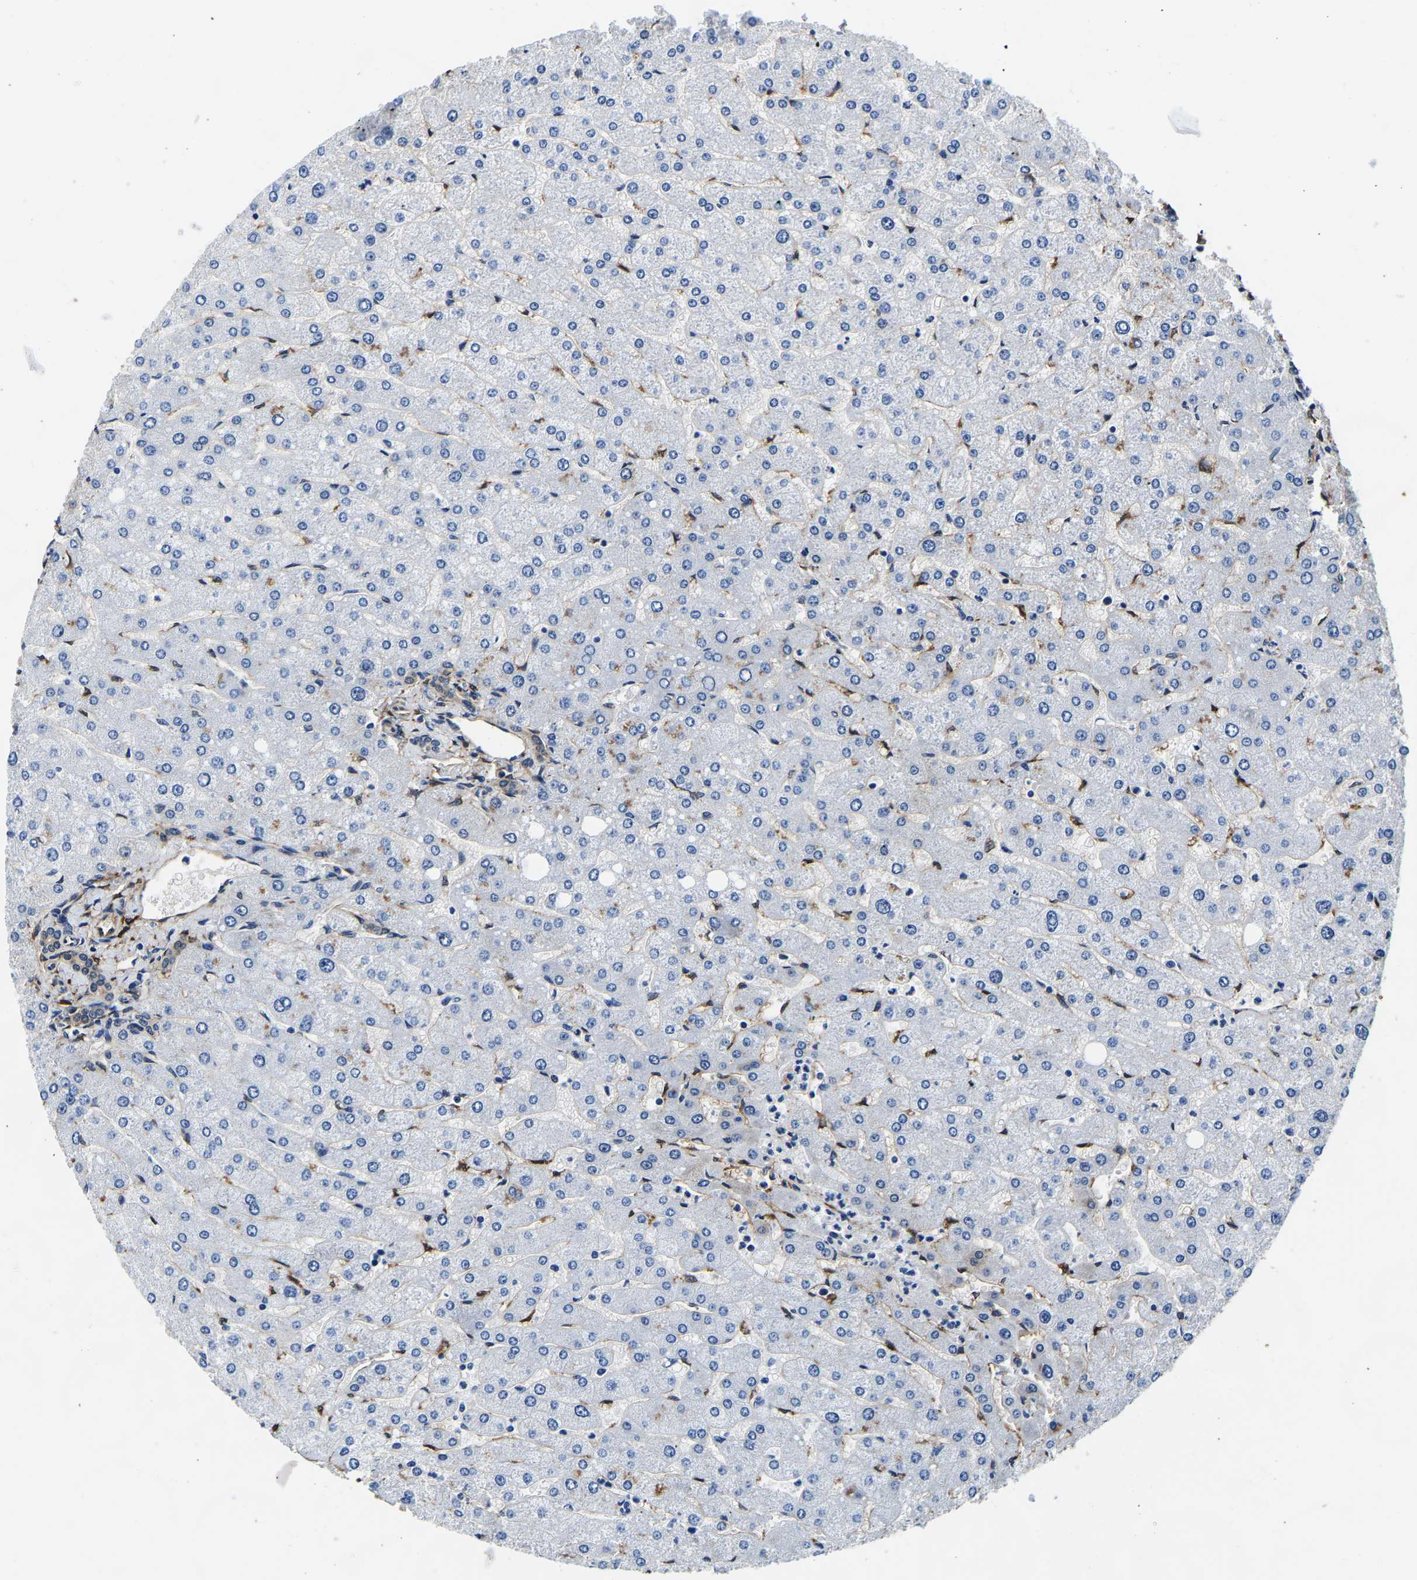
{"staining": {"intensity": "negative", "quantity": "none", "location": "none"}, "tissue": "liver", "cell_type": "Cholangiocytes", "image_type": "normal", "snomed": [{"axis": "morphology", "description": "Normal tissue, NOS"}, {"axis": "topography", "description": "Liver"}], "caption": "The immunohistochemistry (IHC) micrograph has no significant expression in cholangiocytes of liver. (Brightfield microscopy of DAB (3,3'-diaminobenzidine) IHC at high magnification).", "gene": "S100A13", "patient": {"sex": "male", "age": 55}}